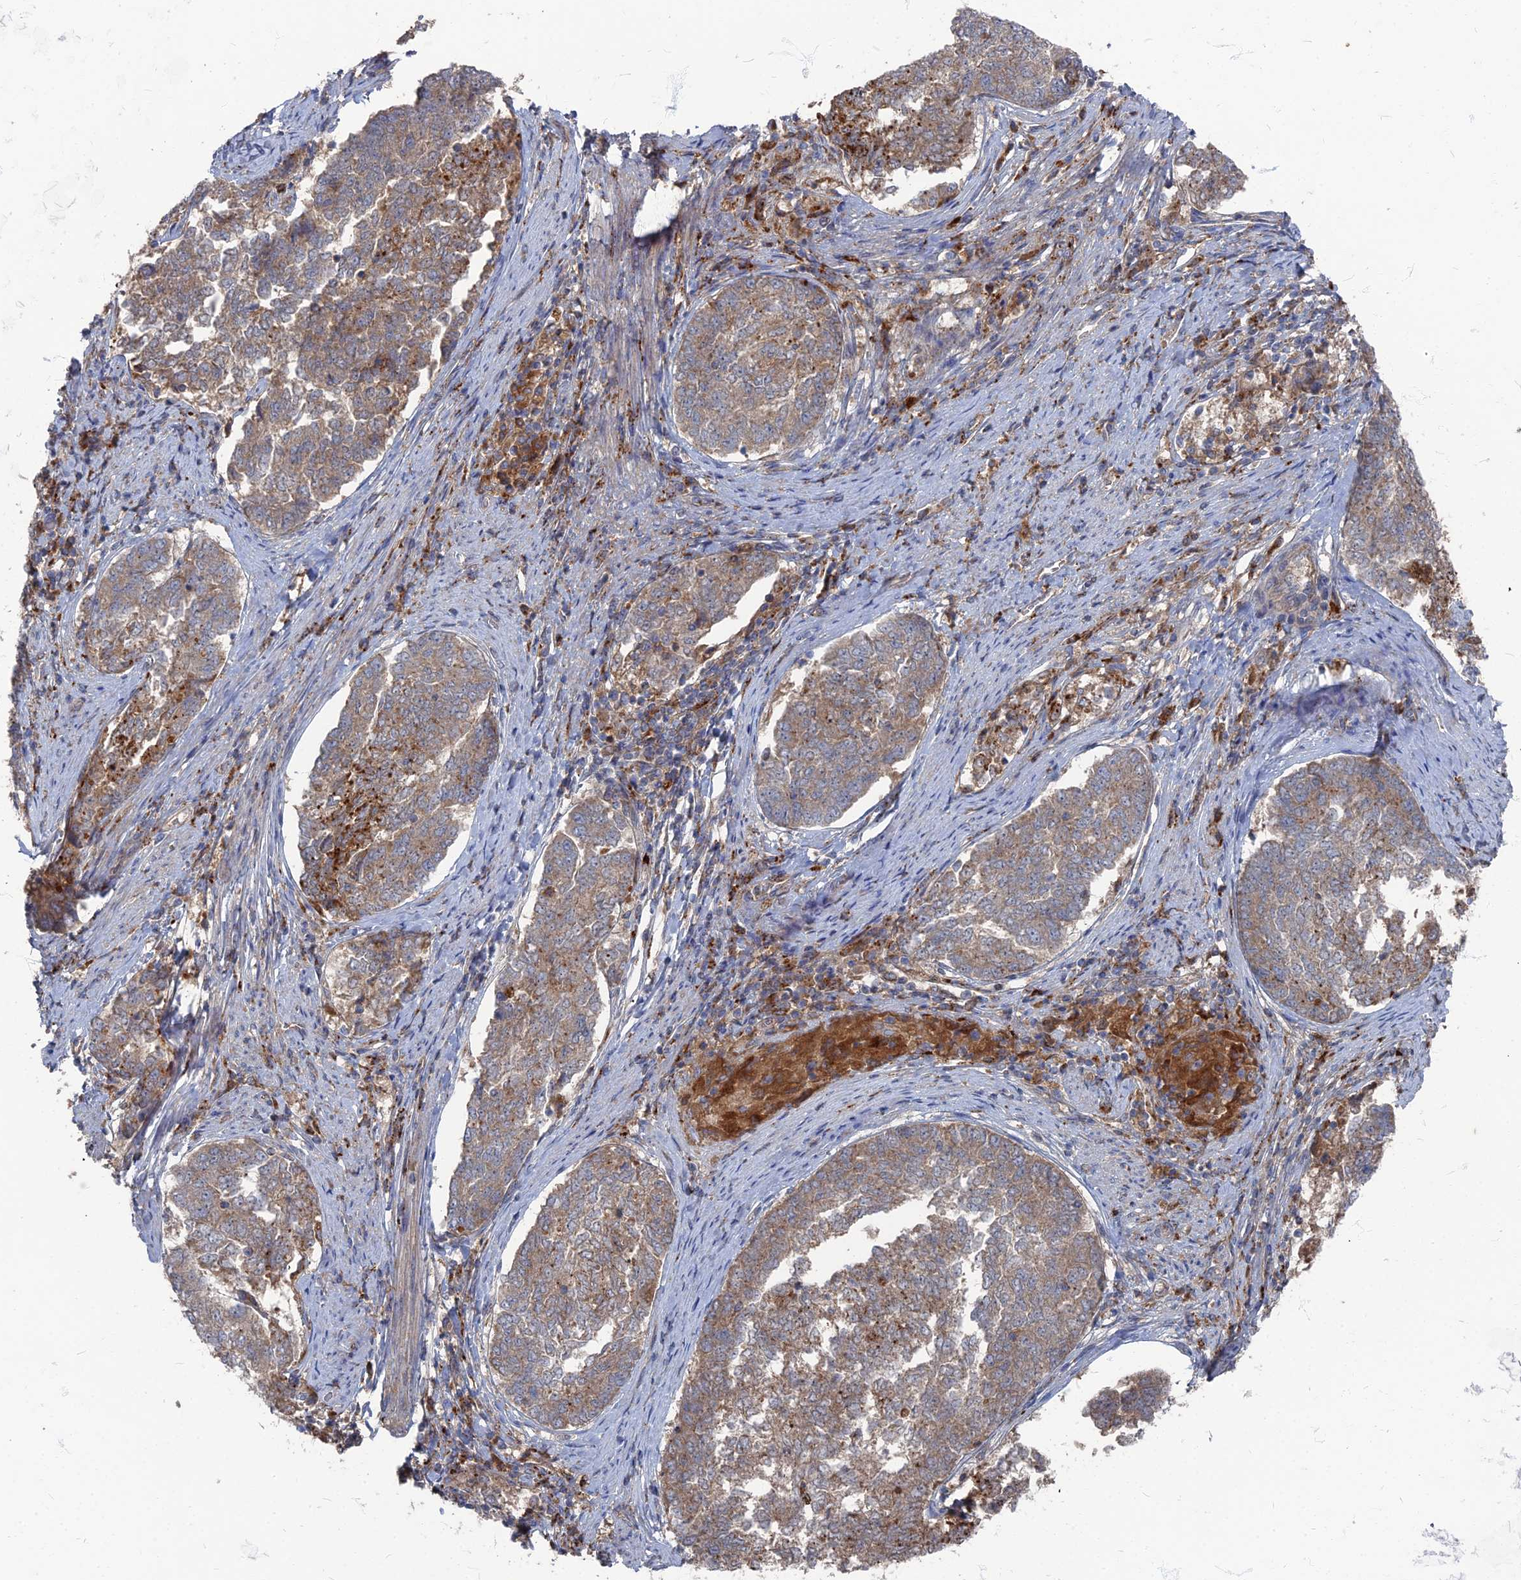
{"staining": {"intensity": "moderate", "quantity": ">75%", "location": "cytoplasmic/membranous"}, "tissue": "endometrial cancer", "cell_type": "Tumor cells", "image_type": "cancer", "snomed": [{"axis": "morphology", "description": "Adenocarcinoma, NOS"}, {"axis": "topography", "description": "Endometrium"}], "caption": "Immunohistochemistry (IHC) of endometrial cancer shows medium levels of moderate cytoplasmic/membranous positivity in approximately >75% of tumor cells.", "gene": "PPCDC", "patient": {"sex": "female", "age": 80}}